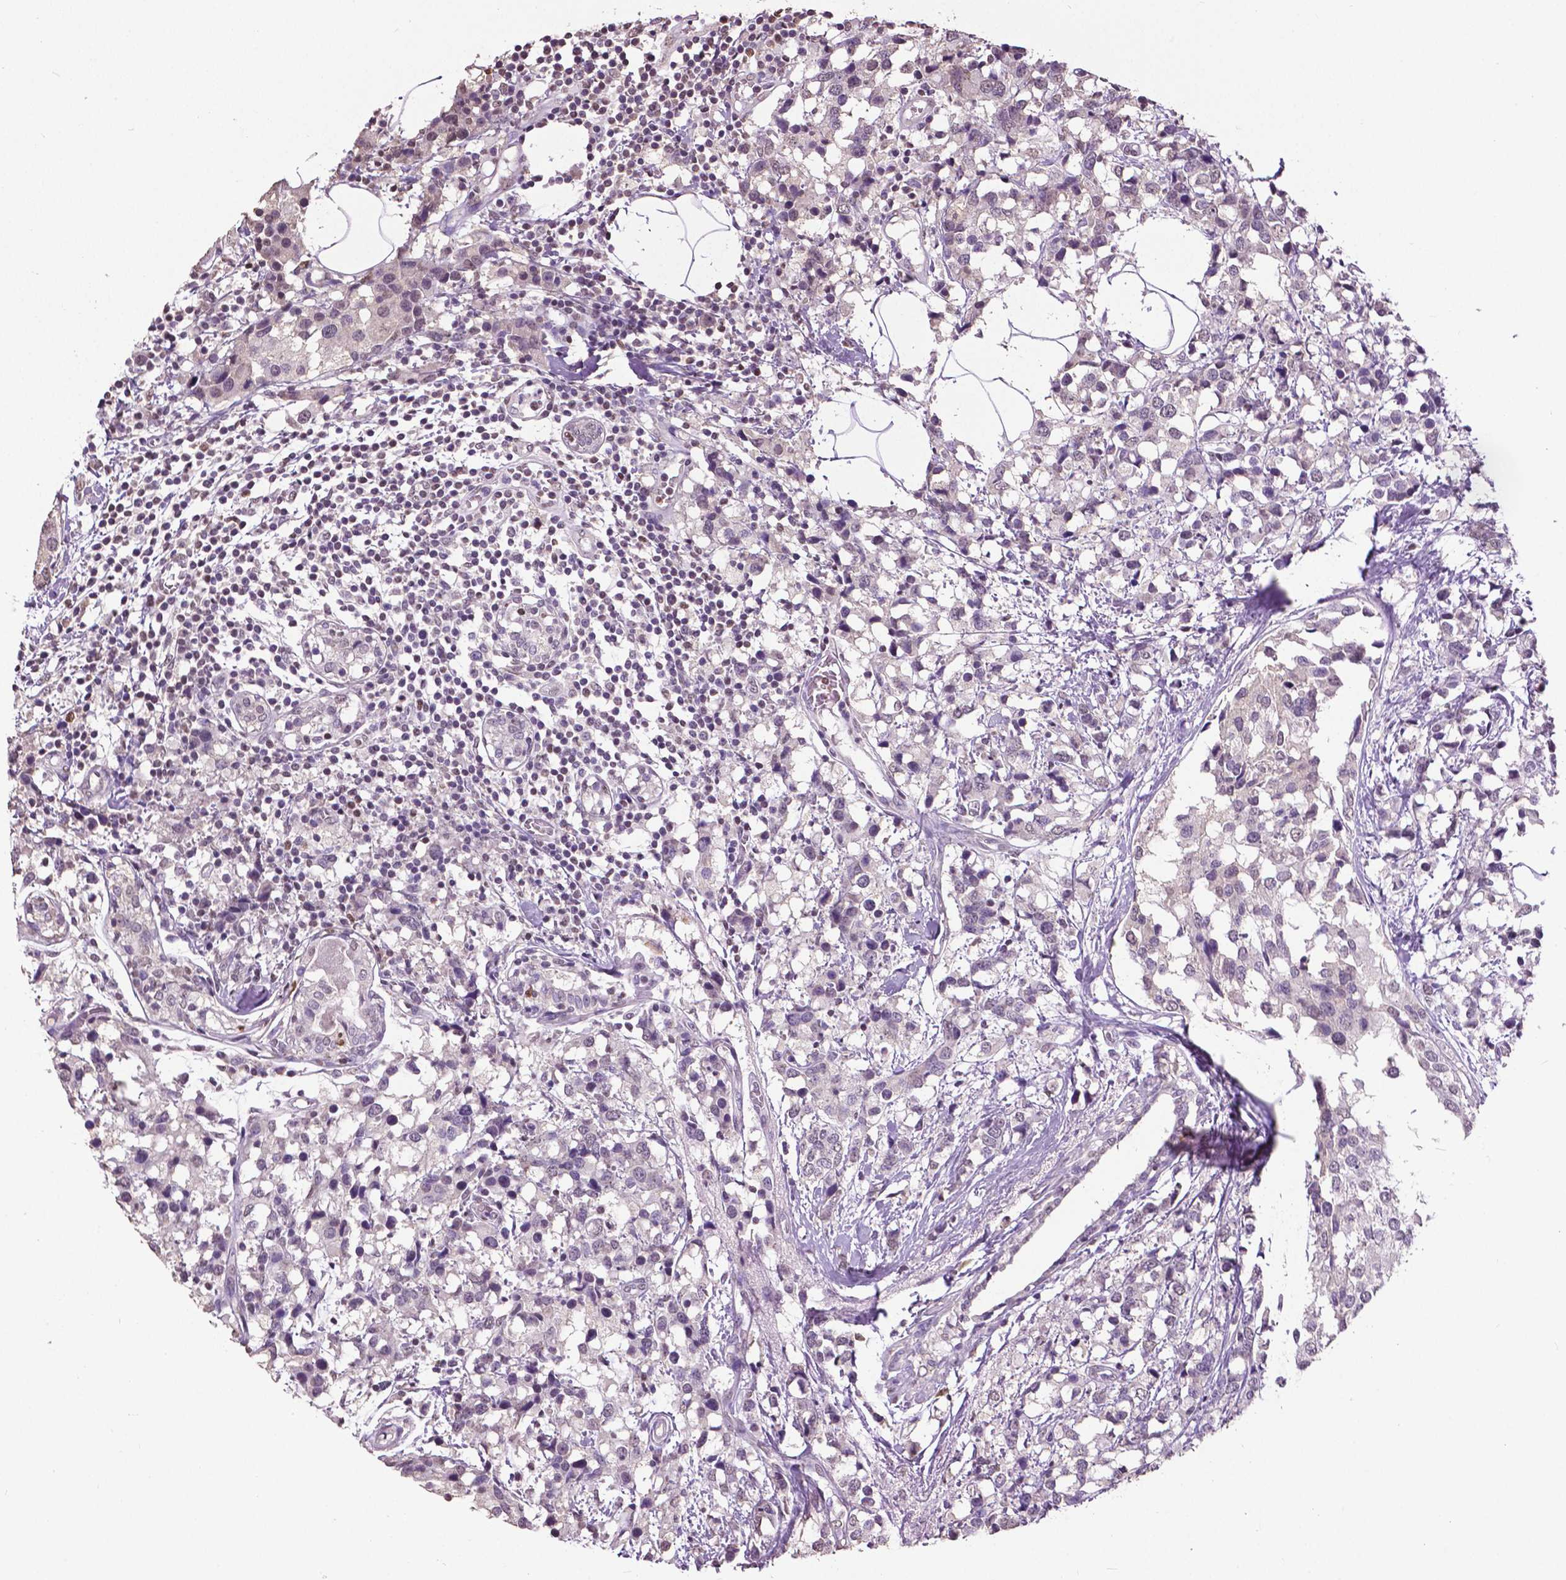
{"staining": {"intensity": "negative", "quantity": "none", "location": "none"}, "tissue": "breast cancer", "cell_type": "Tumor cells", "image_type": "cancer", "snomed": [{"axis": "morphology", "description": "Lobular carcinoma"}, {"axis": "topography", "description": "Breast"}], "caption": "An immunohistochemistry (IHC) image of breast cancer (lobular carcinoma) is shown. There is no staining in tumor cells of breast cancer (lobular carcinoma).", "gene": "RUNX3", "patient": {"sex": "female", "age": 59}}